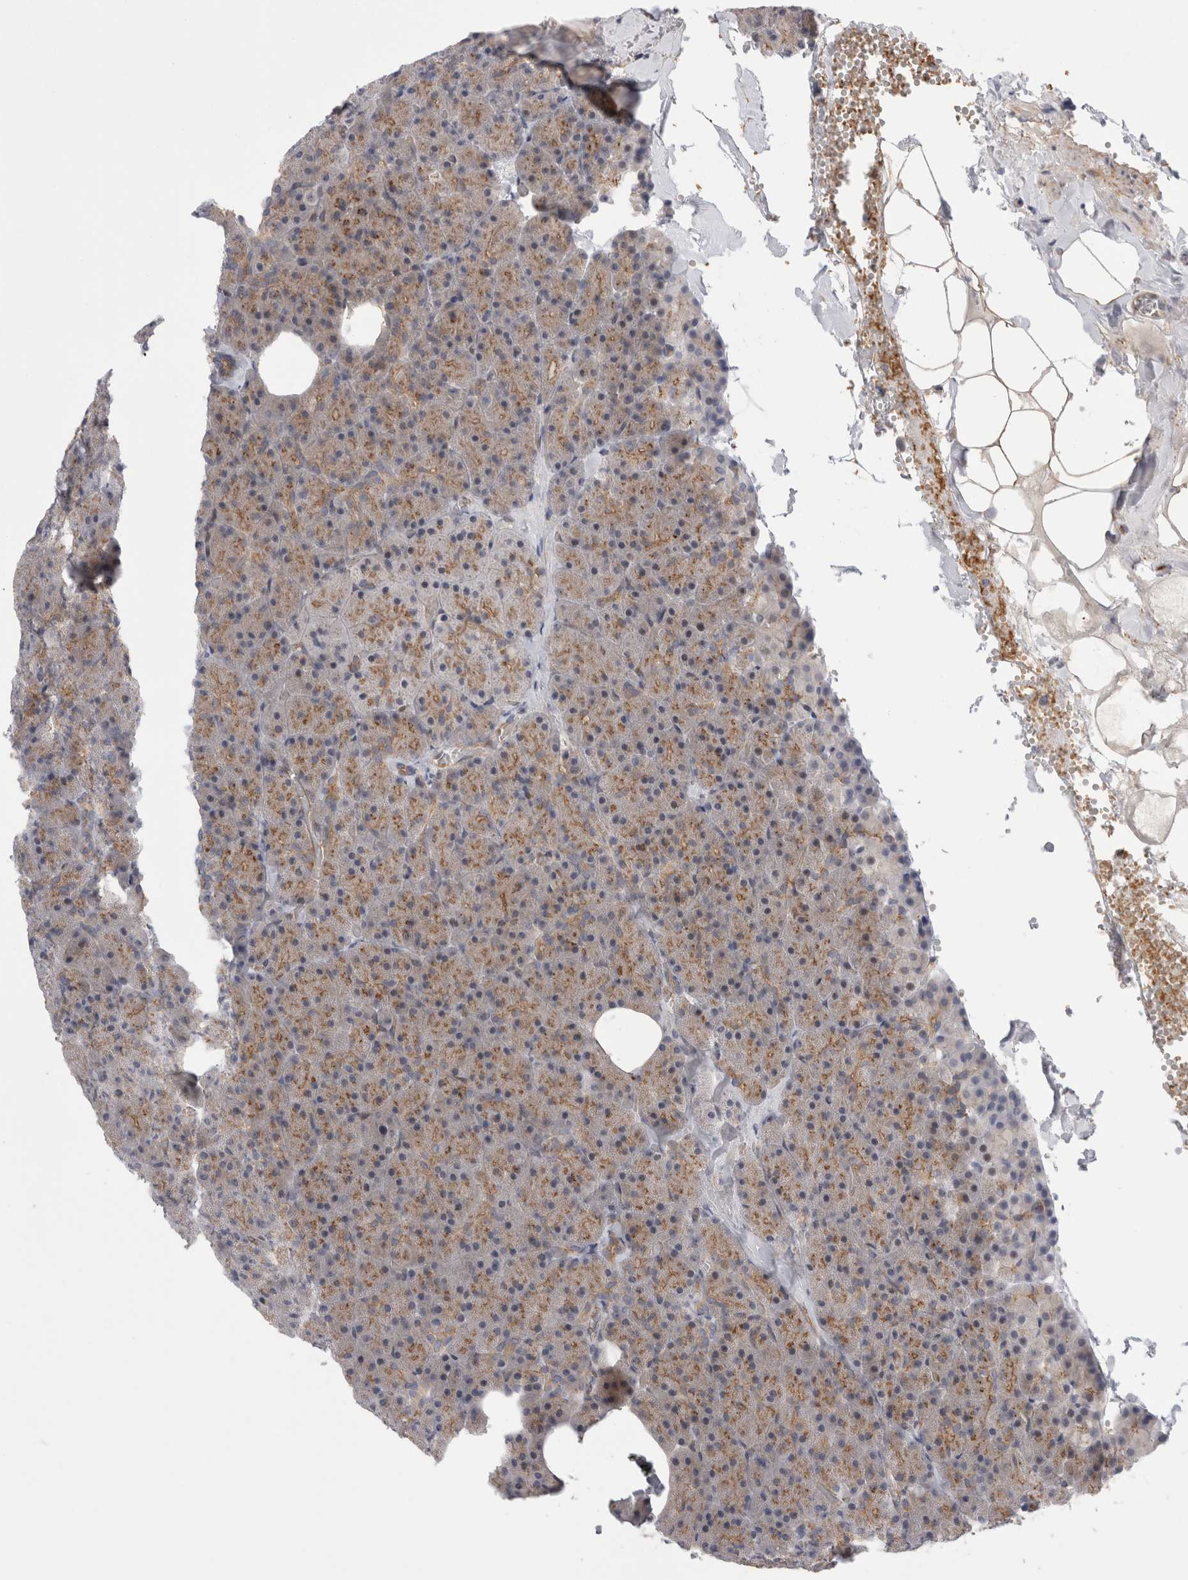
{"staining": {"intensity": "moderate", "quantity": ">75%", "location": "cytoplasmic/membranous"}, "tissue": "pancreas", "cell_type": "Exocrine glandular cells", "image_type": "normal", "snomed": [{"axis": "morphology", "description": "Normal tissue, NOS"}, {"axis": "morphology", "description": "Carcinoid, malignant, NOS"}, {"axis": "topography", "description": "Pancreas"}], "caption": "Protein analysis of benign pancreas reveals moderate cytoplasmic/membranous staining in approximately >75% of exocrine glandular cells.", "gene": "TAFA5", "patient": {"sex": "female", "age": 35}}